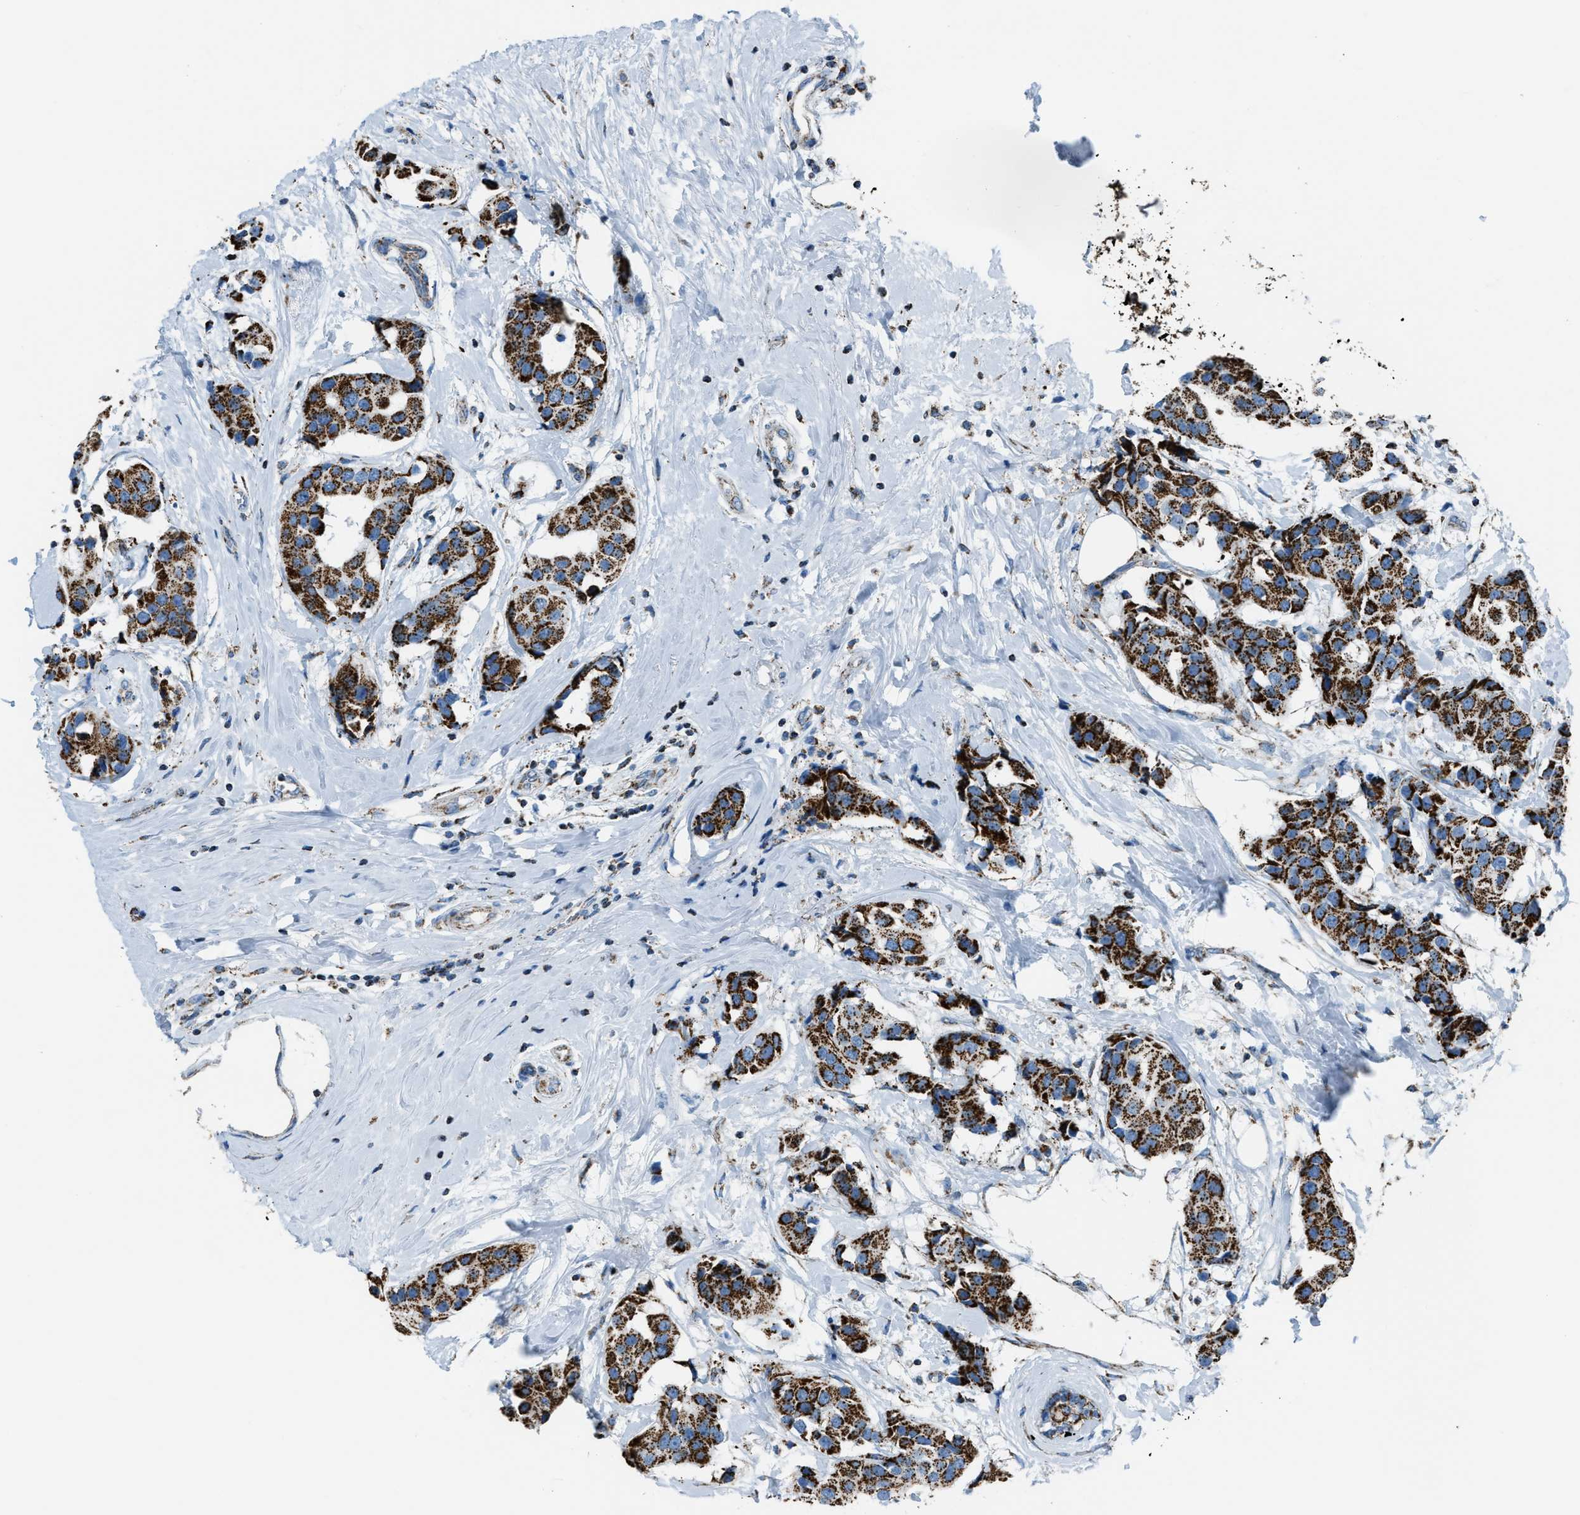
{"staining": {"intensity": "strong", "quantity": ">75%", "location": "cytoplasmic/membranous"}, "tissue": "breast cancer", "cell_type": "Tumor cells", "image_type": "cancer", "snomed": [{"axis": "morphology", "description": "Normal tissue, NOS"}, {"axis": "morphology", "description": "Duct carcinoma"}, {"axis": "topography", "description": "Breast"}], "caption": "Immunohistochemical staining of human breast cancer (invasive ductal carcinoma) reveals high levels of strong cytoplasmic/membranous positivity in about >75% of tumor cells. The staining was performed using DAB to visualize the protein expression in brown, while the nuclei were stained in blue with hematoxylin (Magnification: 20x).", "gene": "MDH2", "patient": {"sex": "female", "age": 39}}